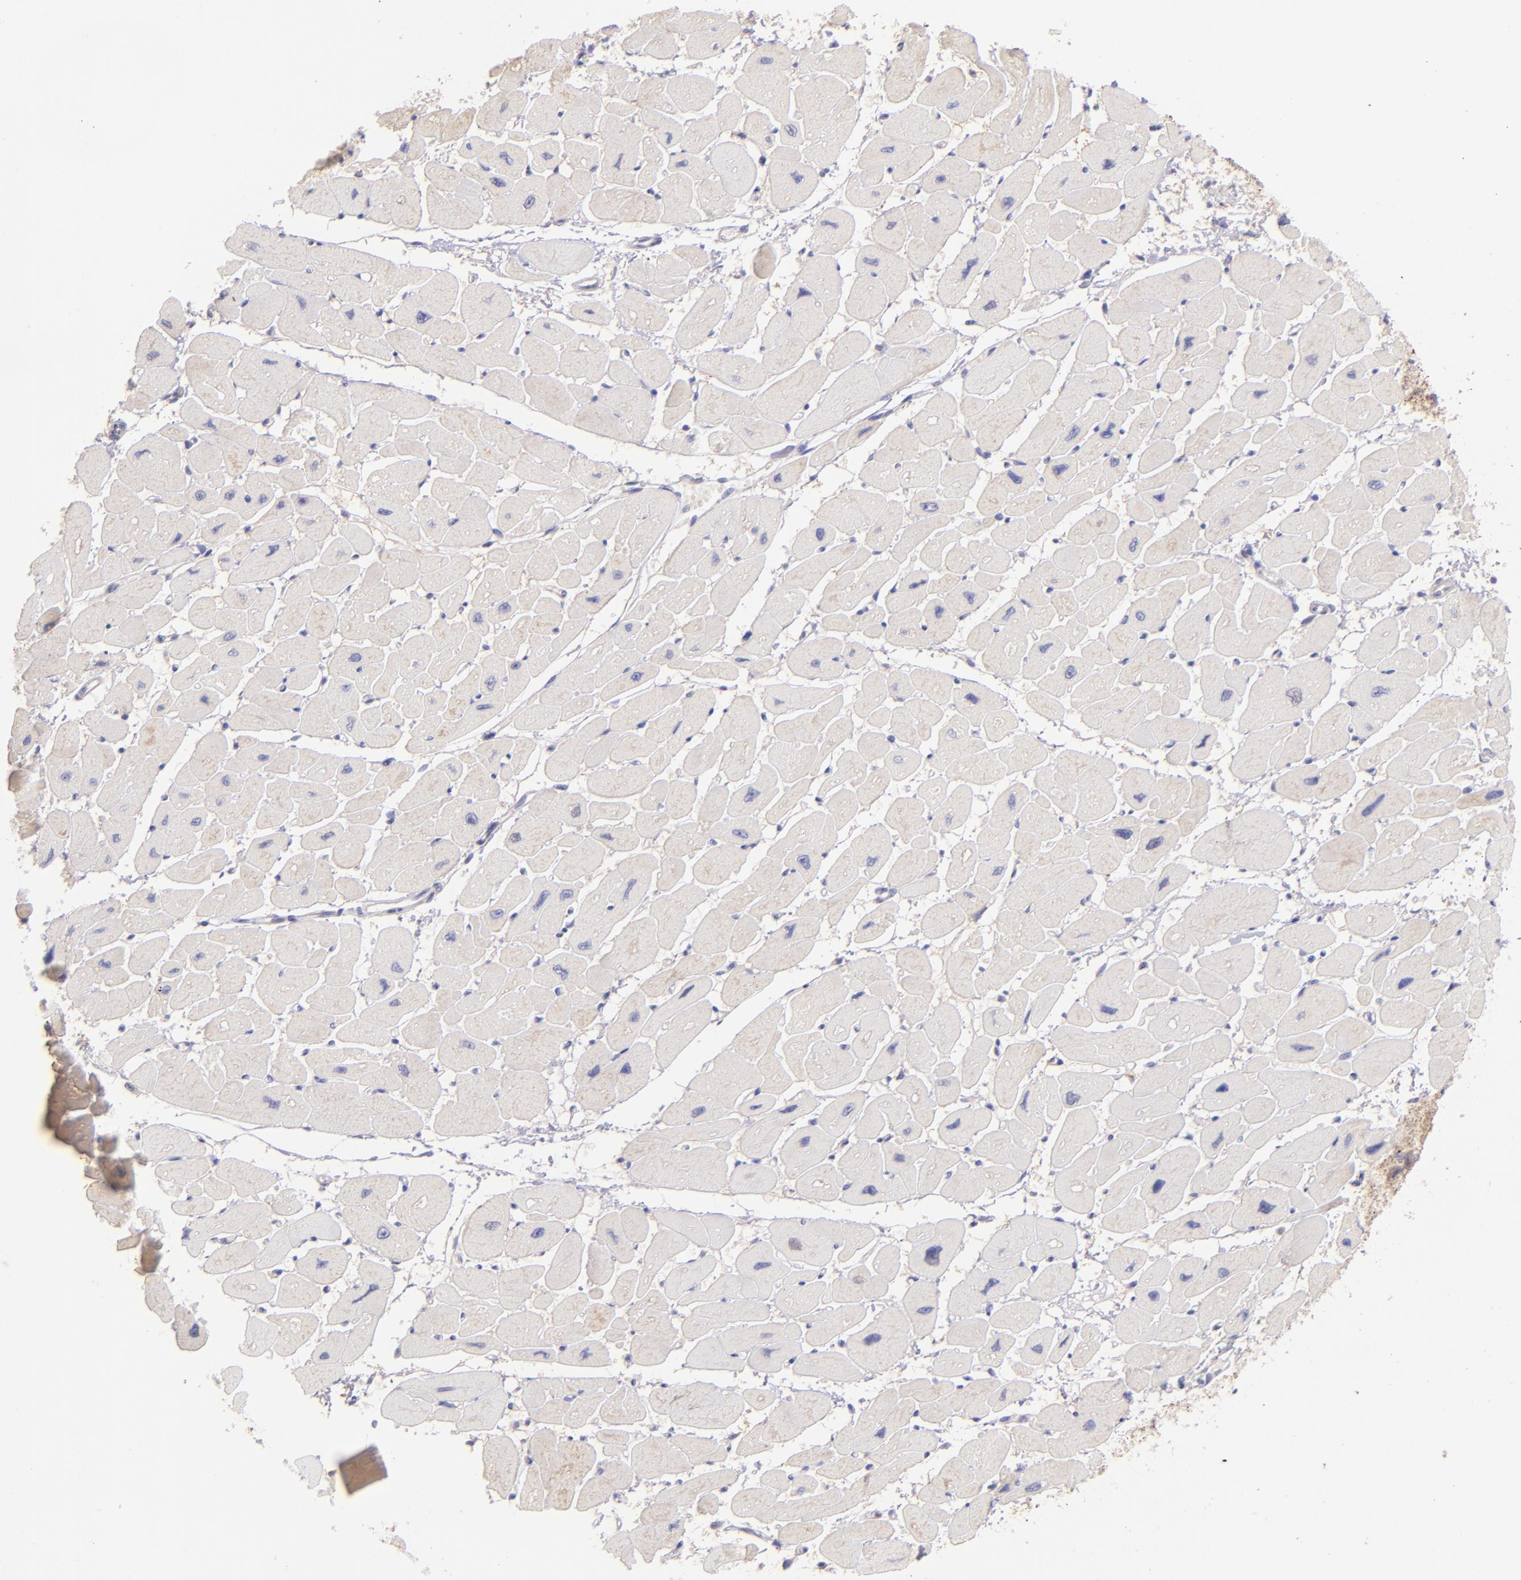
{"staining": {"intensity": "weak", "quantity": ">75%", "location": "cytoplasmic/membranous"}, "tissue": "heart muscle", "cell_type": "Cardiomyocytes", "image_type": "normal", "snomed": [{"axis": "morphology", "description": "Normal tissue, NOS"}, {"axis": "topography", "description": "Heart"}], "caption": "Immunohistochemical staining of unremarkable heart muscle reveals low levels of weak cytoplasmic/membranous staining in about >75% of cardiomyocytes. (IHC, brightfield microscopy, high magnification).", "gene": "SH2D4A", "patient": {"sex": "female", "age": 54}}